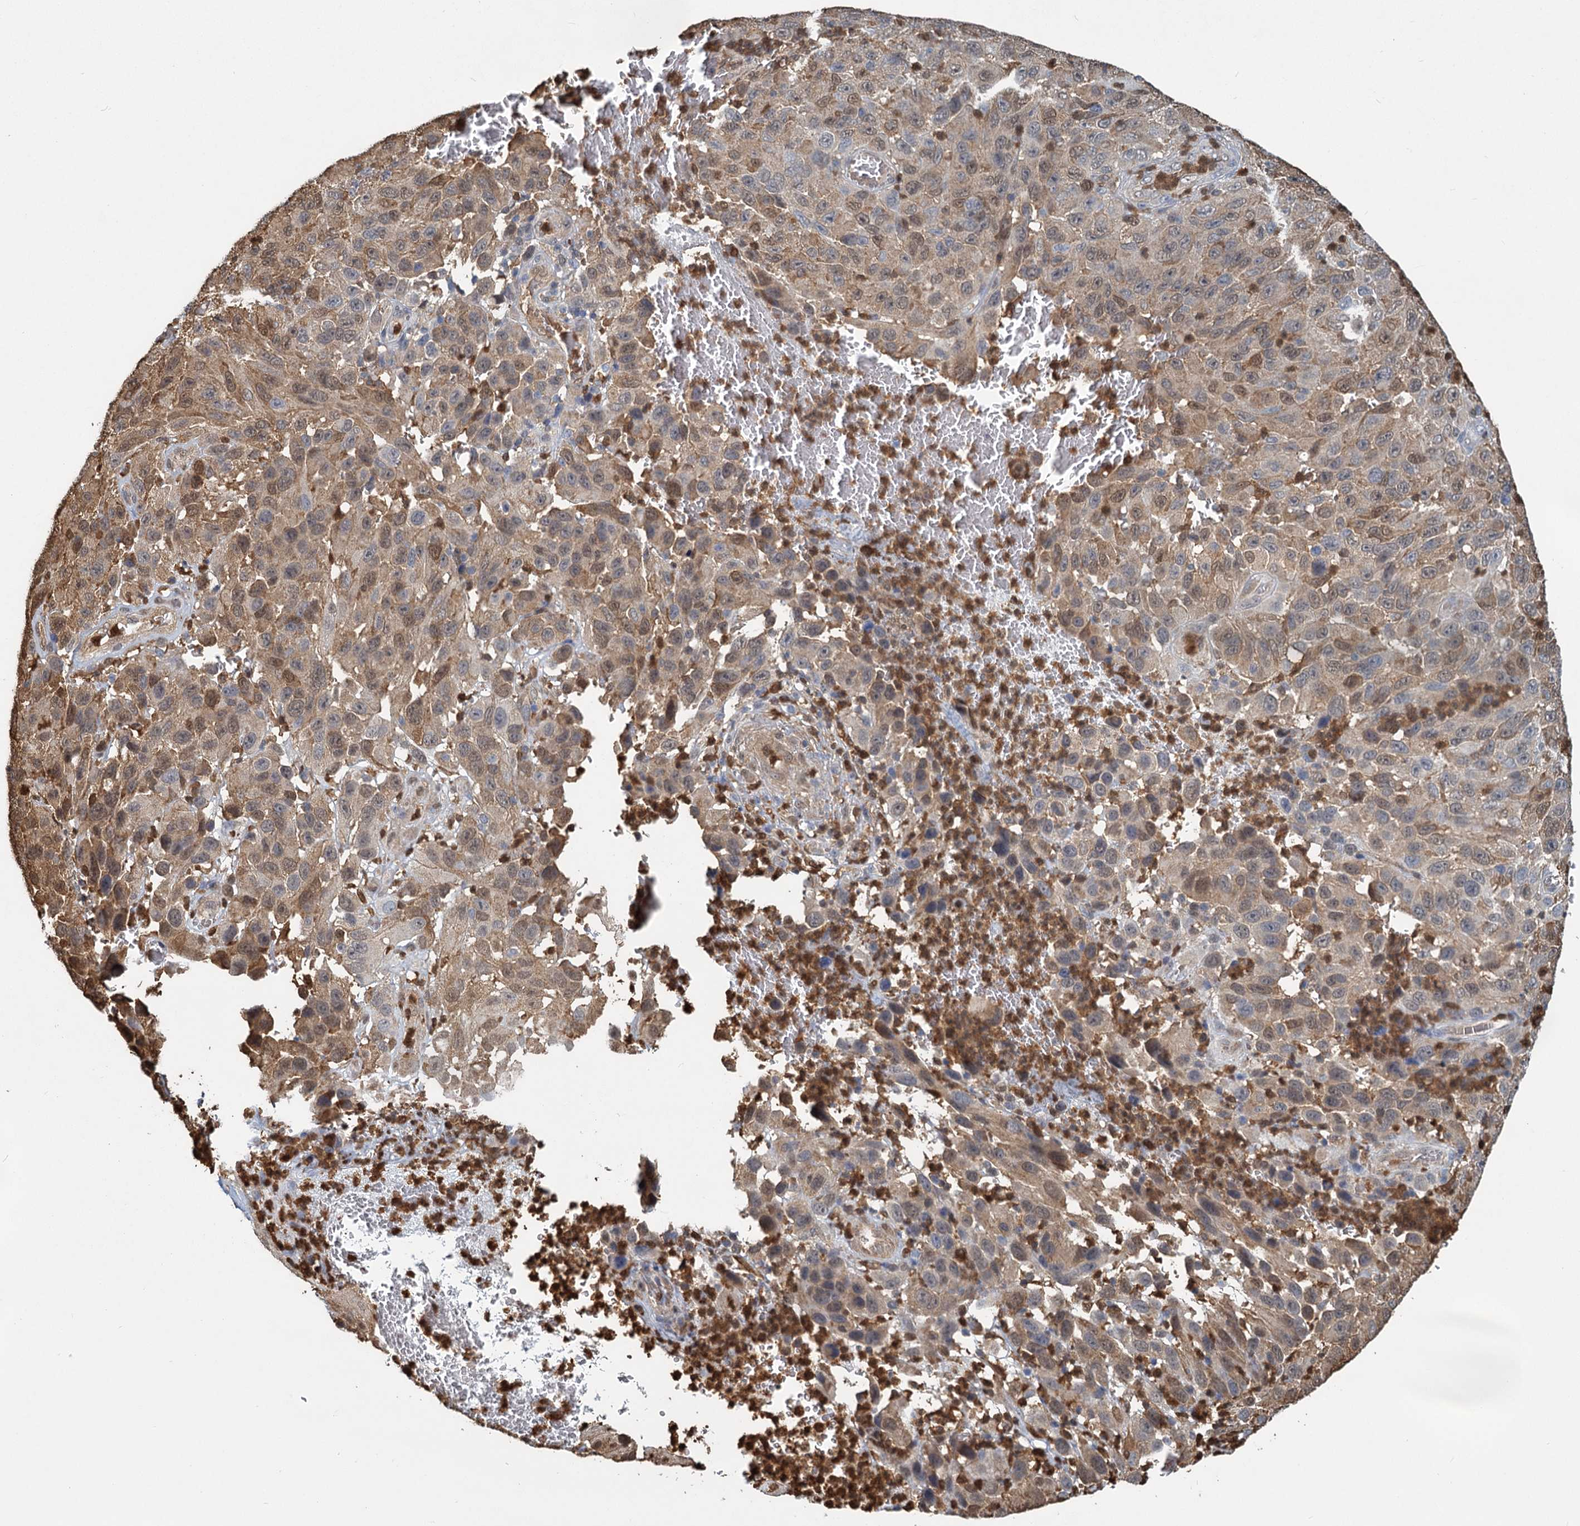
{"staining": {"intensity": "moderate", "quantity": ">75%", "location": "cytoplasmic/membranous,nuclear"}, "tissue": "melanoma", "cell_type": "Tumor cells", "image_type": "cancer", "snomed": [{"axis": "morphology", "description": "Normal tissue, NOS"}, {"axis": "morphology", "description": "Malignant melanoma, NOS"}, {"axis": "topography", "description": "Skin"}], "caption": "This is a micrograph of IHC staining of malignant melanoma, which shows moderate expression in the cytoplasmic/membranous and nuclear of tumor cells.", "gene": "S100A6", "patient": {"sex": "female", "age": 96}}